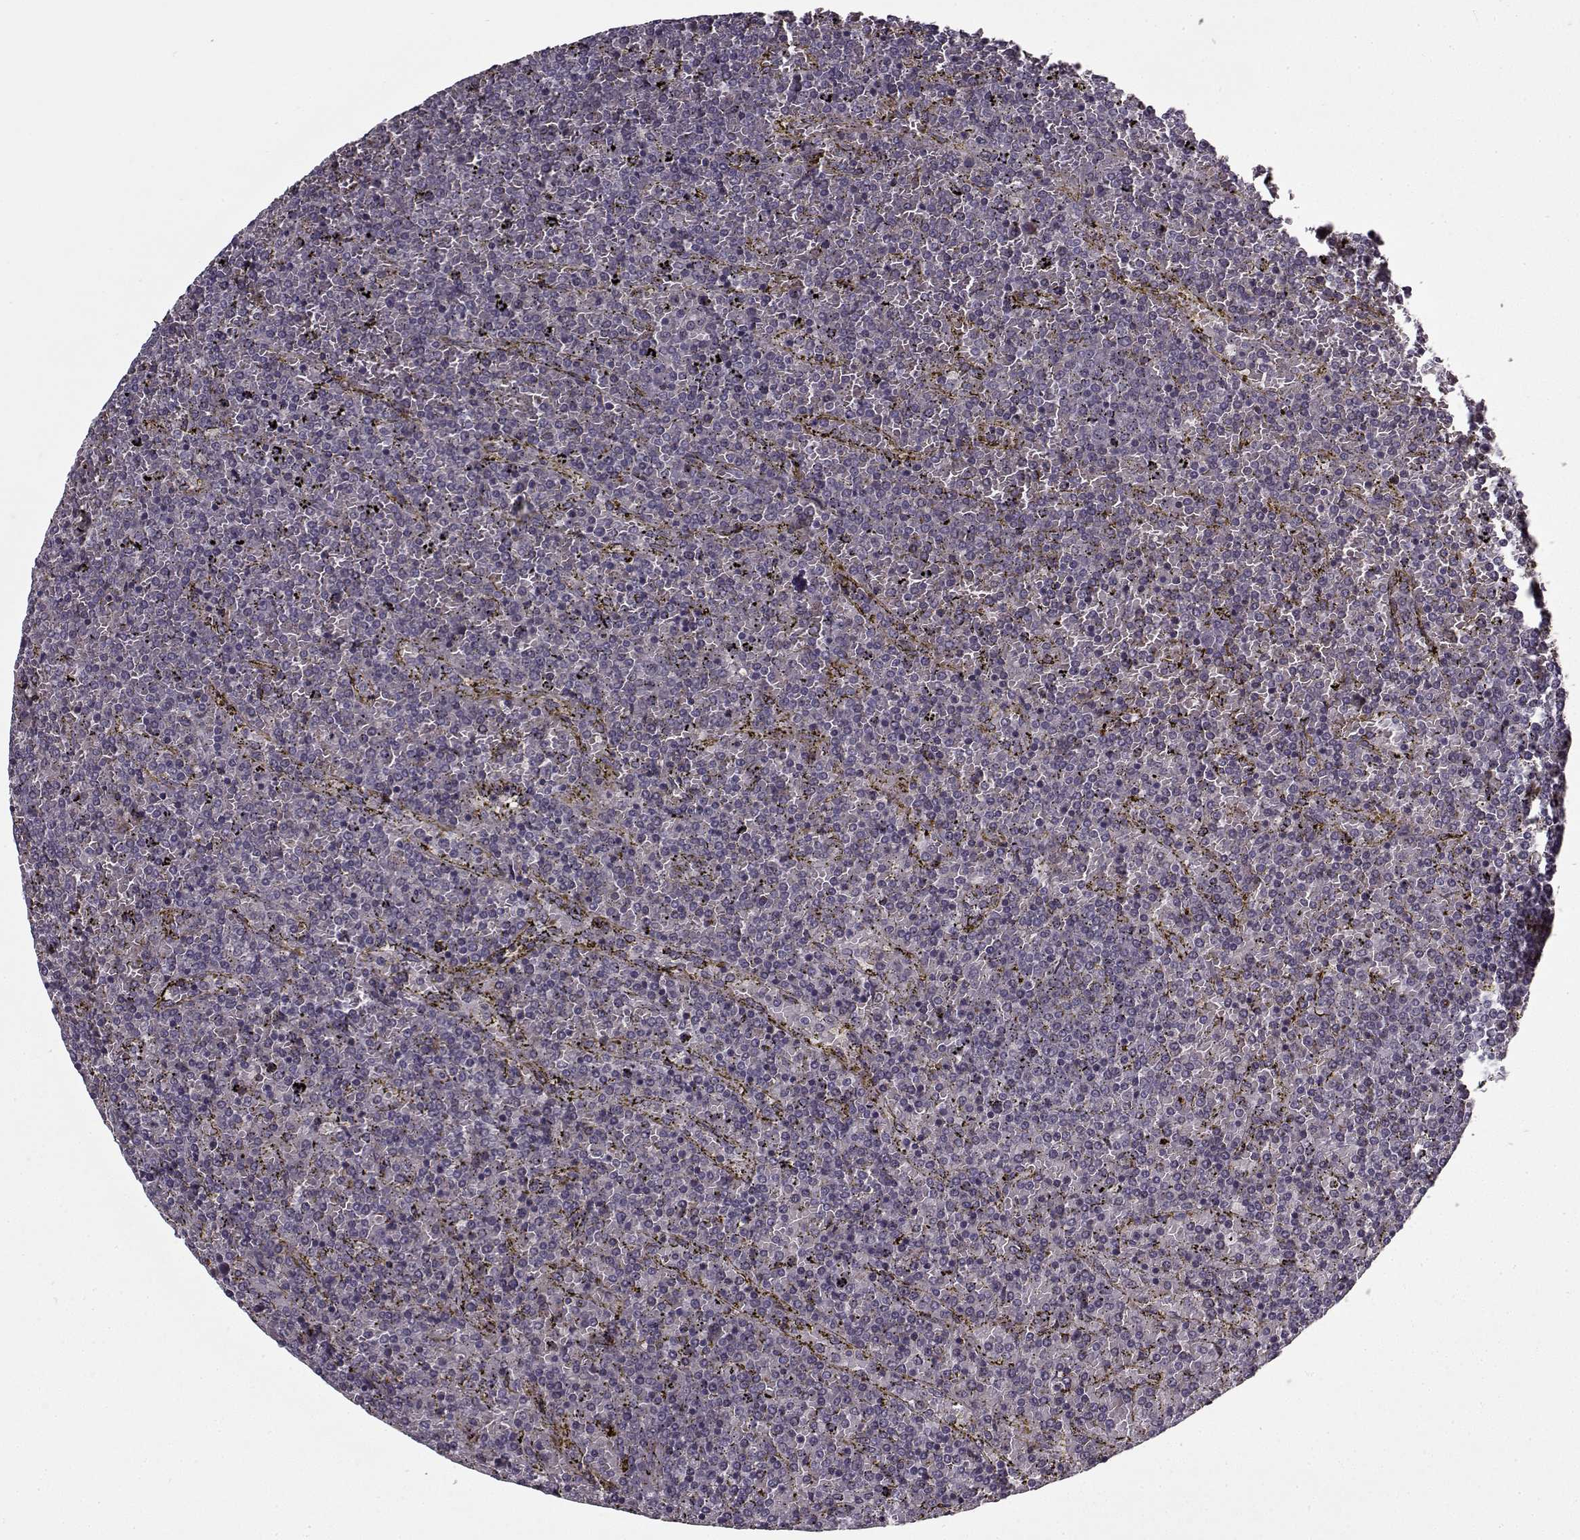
{"staining": {"intensity": "negative", "quantity": "none", "location": "none"}, "tissue": "lymphoma", "cell_type": "Tumor cells", "image_type": "cancer", "snomed": [{"axis": "morphology", "description": "Malignant lymphoma, non-Hodgkin's type, Low grade"}, {"axis": "topography", "description": "Spleen"}], "caption": "Tumor cells are negative for protein expression in human malignant lymphoma, non-Hodgkin's type (low-grade).", "gene": "LAMA2", "patient": {"sex": "female", "age": 77}}